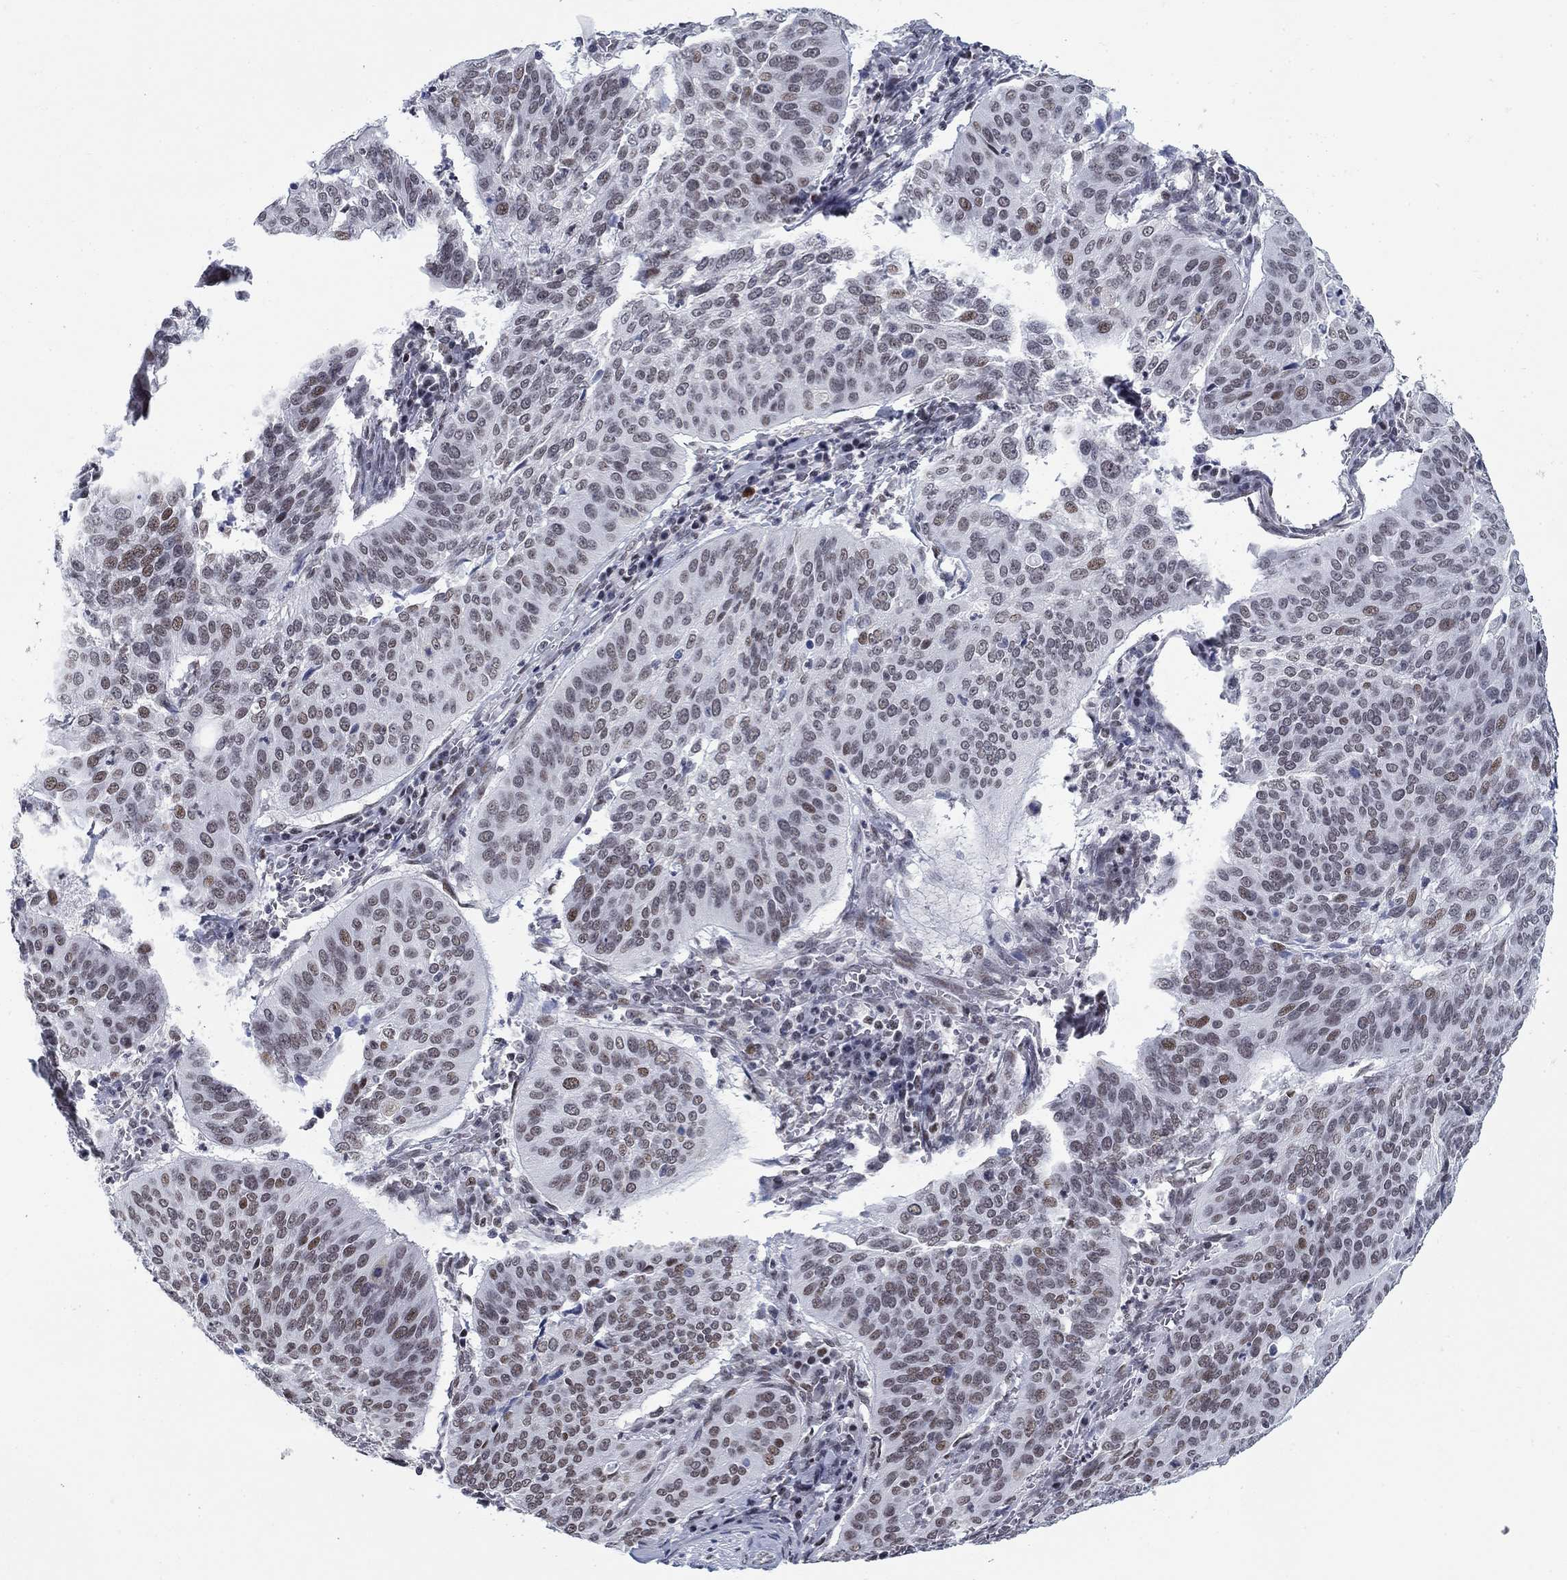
{"staining": {"intensity": "weak", "quantity": "25%-75%", "location": "nuclear"}, "tissue": "cervical cancer", "cell_type": "Tumor cells", "image_type": "cancer", "snomed": [{"axis": "morphology", "description": "Normal tissue, NOS"}, {"axis": "morphology", "description": "Squamous cell carcinoma, NOS"}, {"axis": "topography", "description": "Cervix"}], "caption": "Protein expression analysis of squamous cell carcinoma (cervical) demonstrates weak nuclear expression in about 25%-75% of tumor cells. (Stains: DAB (3,3'-diaminobenzidine) in brown, nuclei in blue, Microscopy: brightfield microscopy at high magnification).", "gene": "NPAS3", "patient": {"sex": "female", "age": 39}}